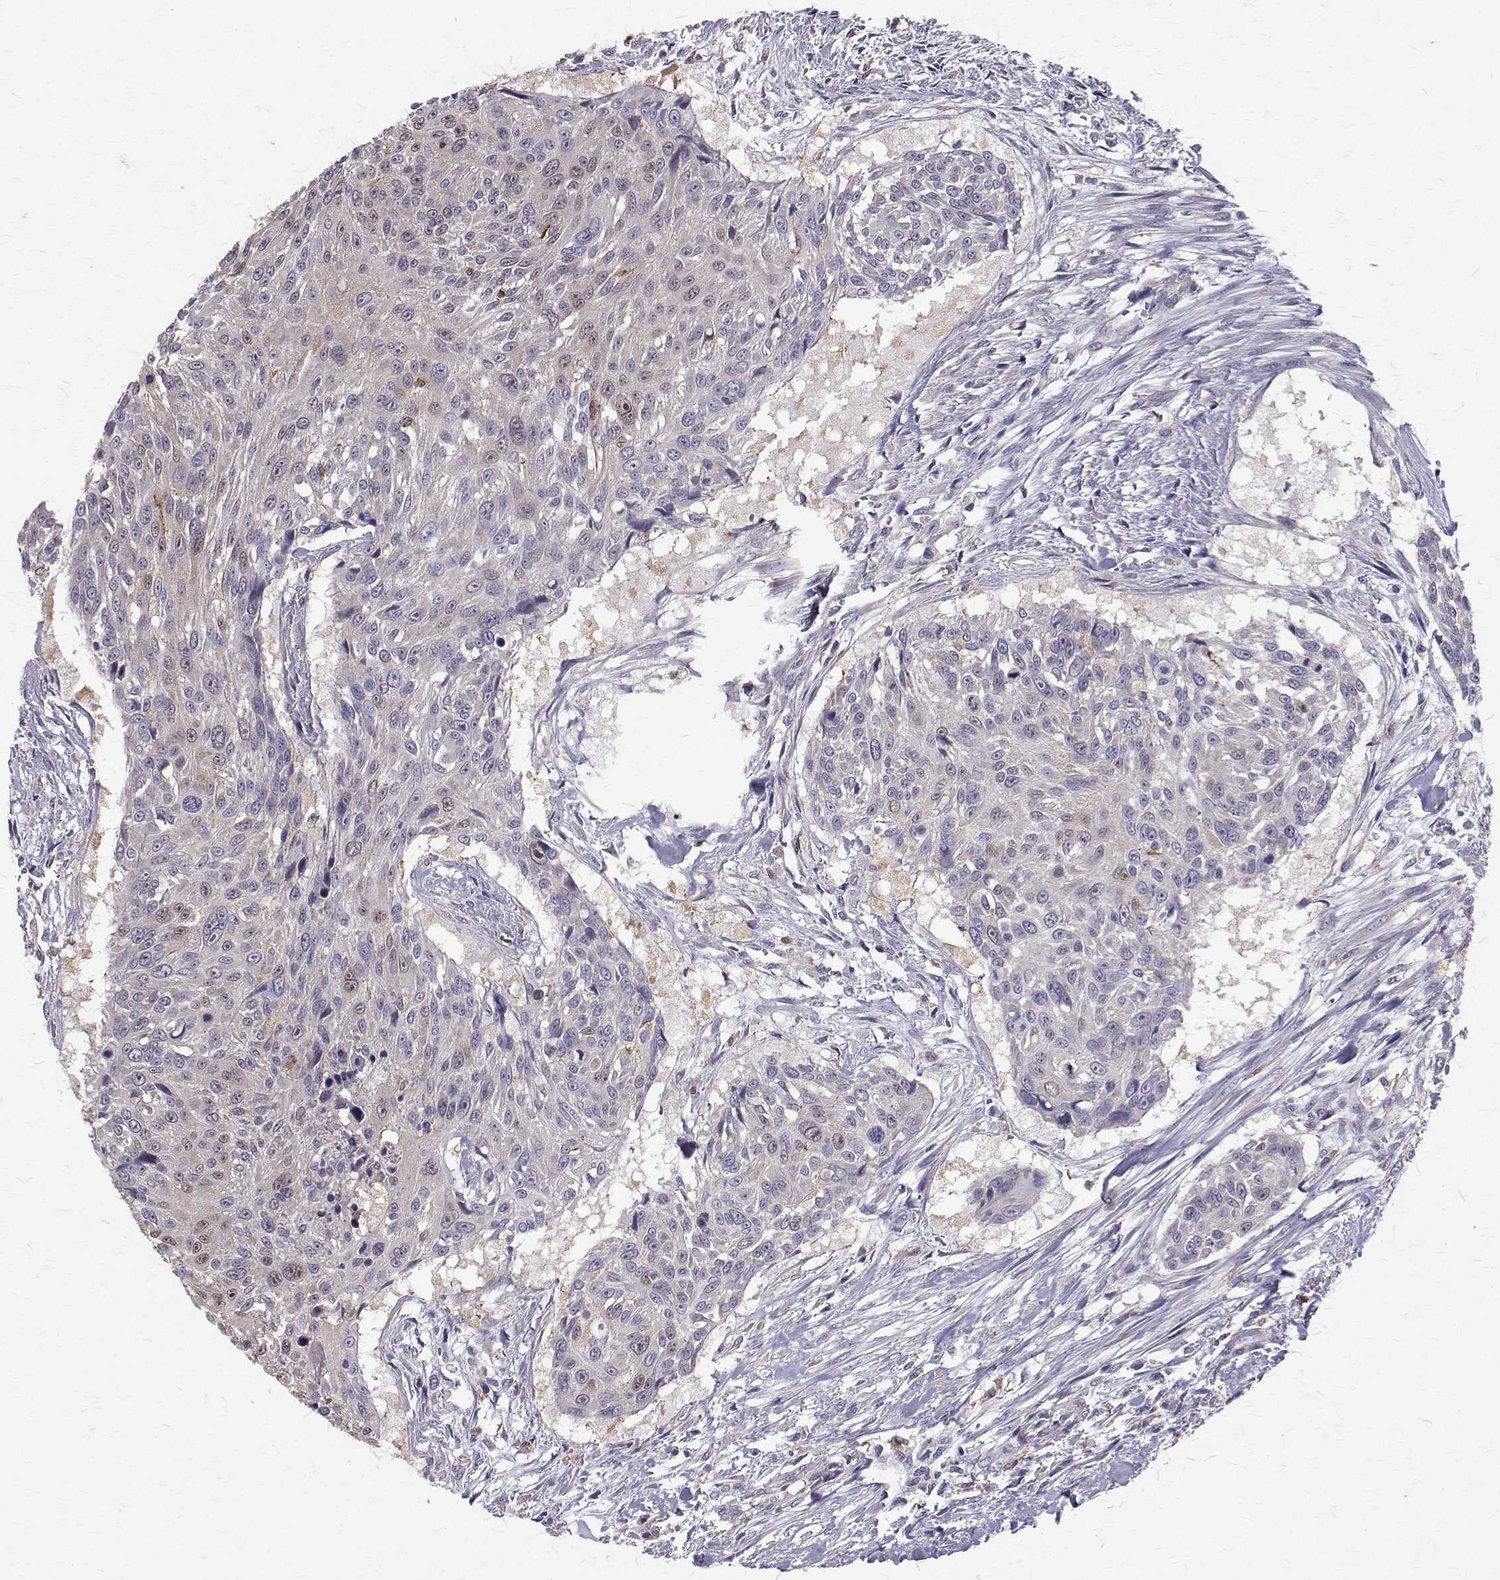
{"staining": {"intensity": "weak", "quantity": "<25%", "location": "nuclear"}, "tissue": "urothelial cancer", "cell_type": "Tumor cells", "image_type": "cancer", "snomed": [{"axis": "morphology", "description": "Urothelial carcinoma, NOS"}, {"axis": "topography", "description": "Urinary bladder"}], "caption": "This histopathology image is of urothelial cancer stained with immunohistochemistry (IHC) to label a protein in brown with the nuclei are counter-stained blue. There is no staining in tumor cells.", "gene": "CCDC89", "patient": {"sex": "male", "age": 55}}